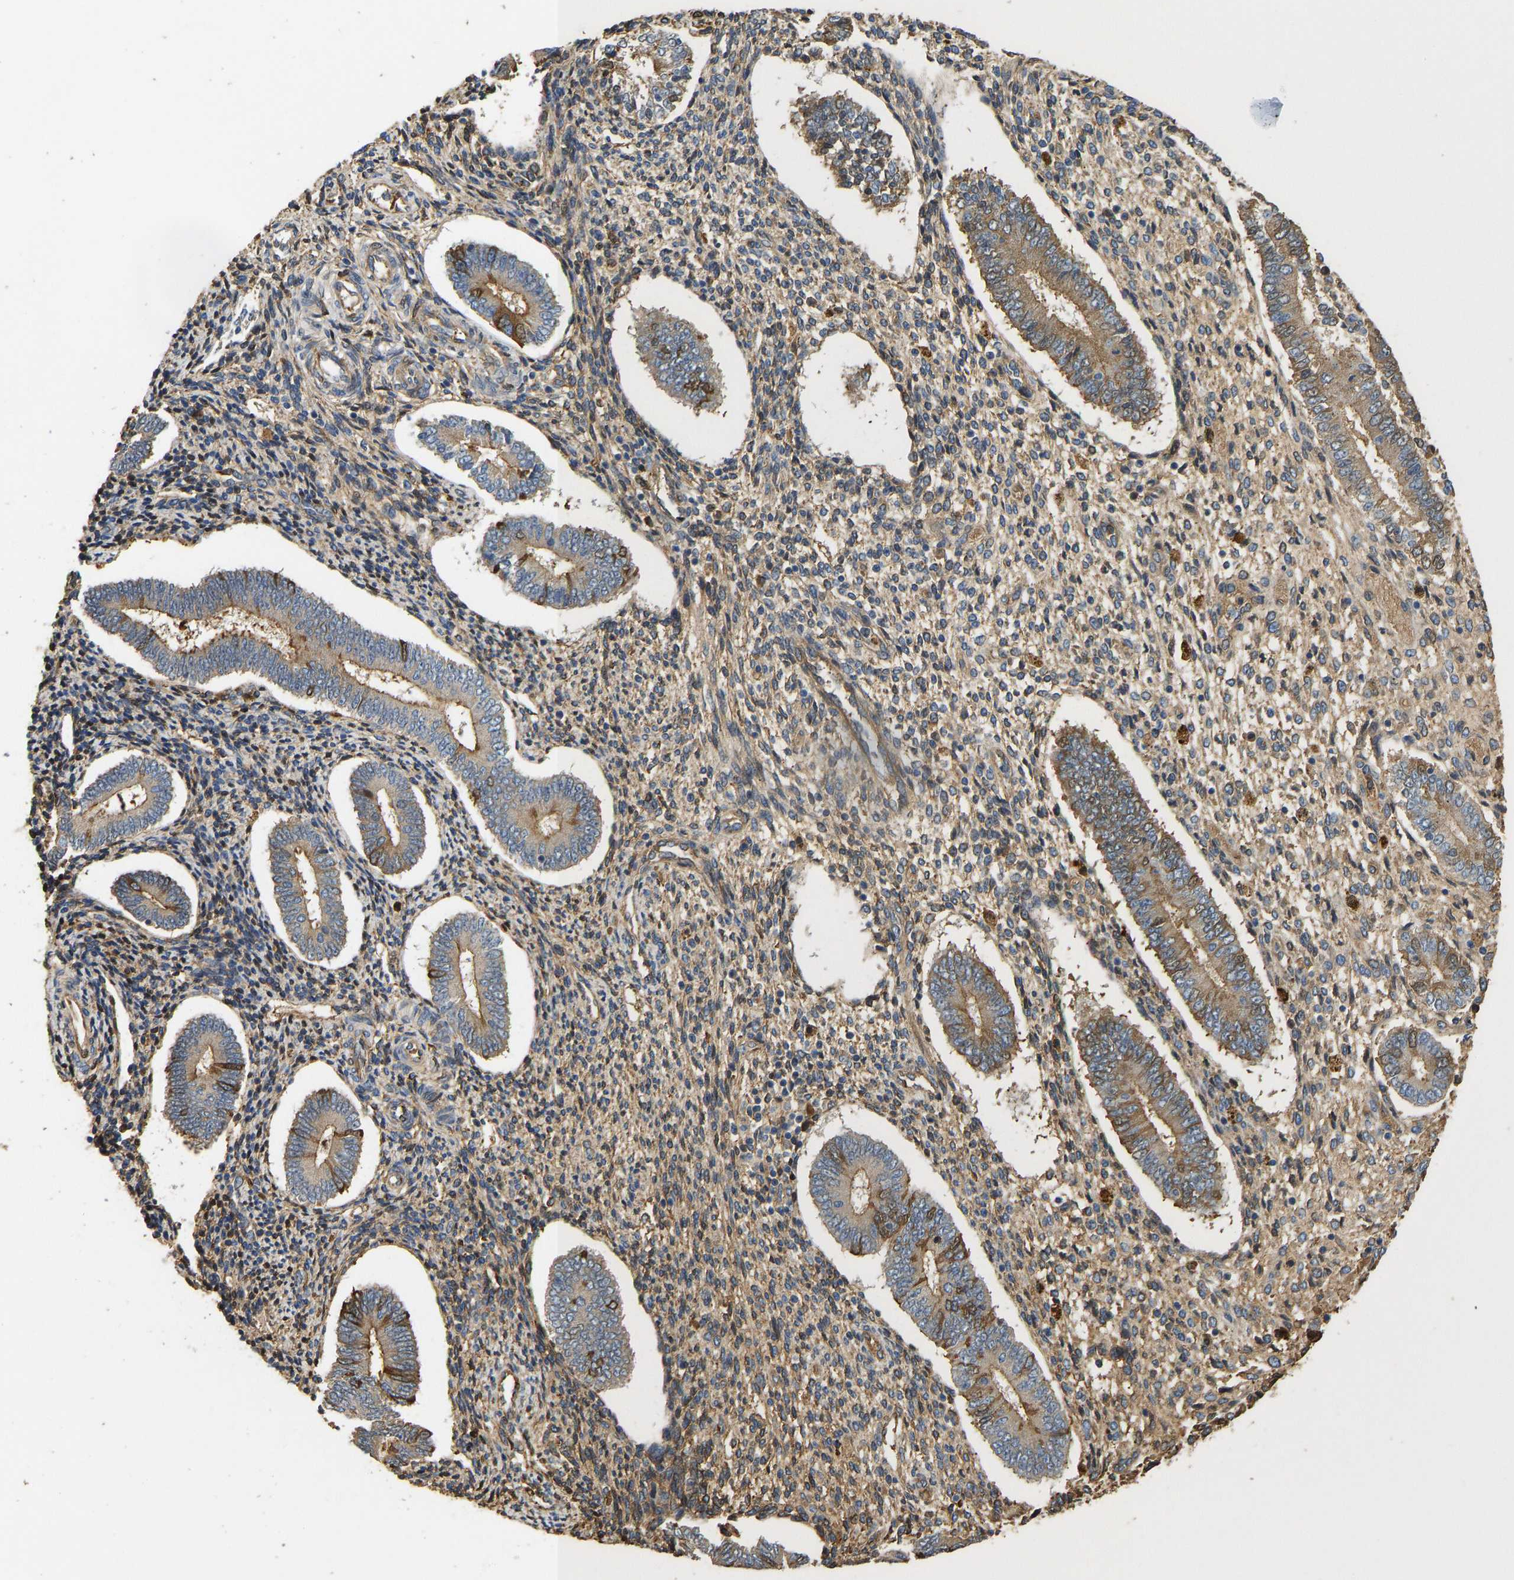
{"staining": {"intensity": "moderate", "quantity": ">75%", "location": "cytoplasmic/membranous"}, "tissue": "endometrium", "cell_type": "Cells in endometrial stroma", "image_type": "normal", "snomed": [{"axis": "morphology", "description": "Normal tissue, NOS"}, {"axis": "topography", "description": "Endometrium"}], "caption": "Unremarkable endometrium displays moderate cytoplasmic/membranous positivity in about >75% of cells in endometrial stroma.", "gene": "VCPKMT", "patient": {"sex": "female", "age": 42}}